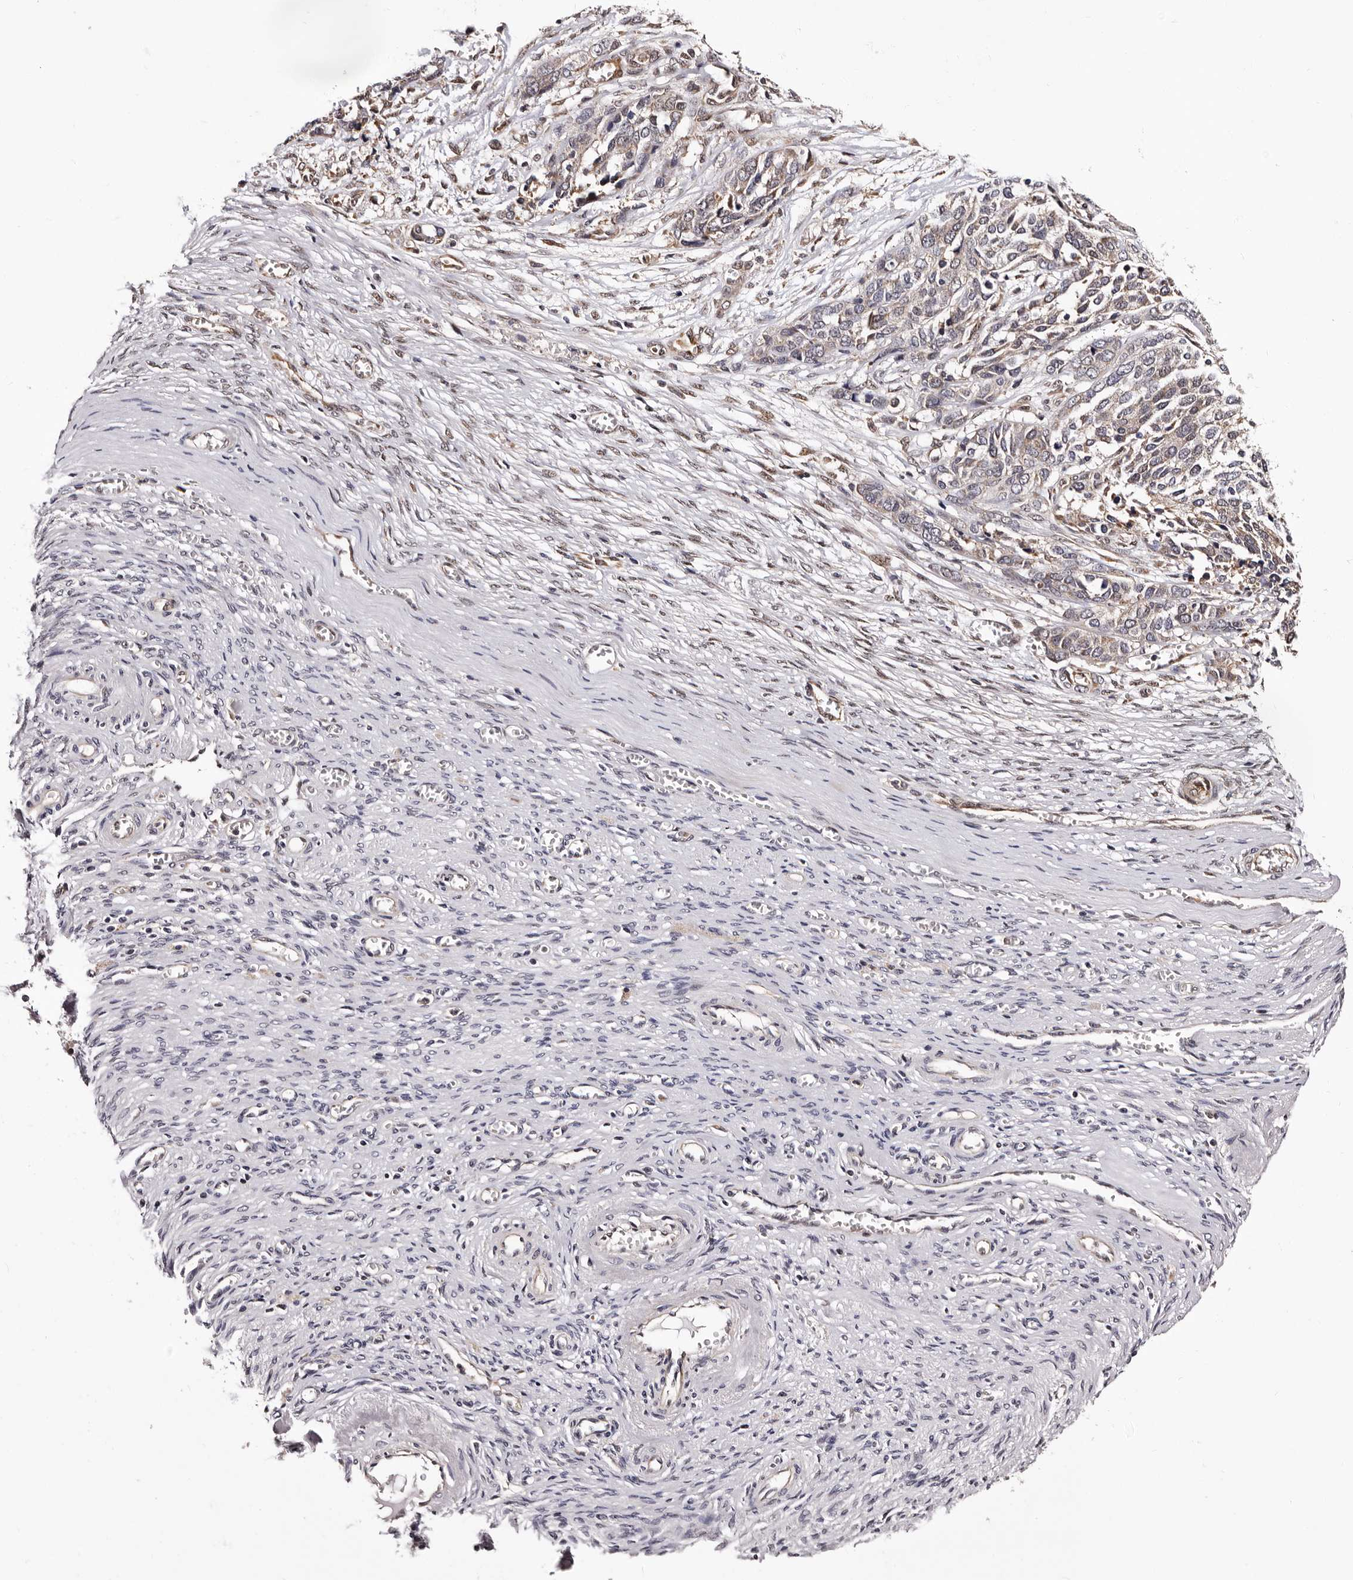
{"staining": {"intensity": "weak", "quantity": "25%-75%", "location": "cytoplasmic/membranous"}, "tissue": "ovarian cancer", "cell_type": "Tumor cells", "image_type": "cancer", "snomed": [{"axis": "morphology", "description": "Cystadenocarcinoma, serous, NOS"}, {"axis": "topography", "description": "Ovary"}], "caption": "Ovarian serous cystadenocarcinoma tissue displays weak cytoplasmic/membranous positivity in approximately 25%-75% of tumor cells", "gene": "GLRX3", "patient": {"sex": "female", "age": 44}}